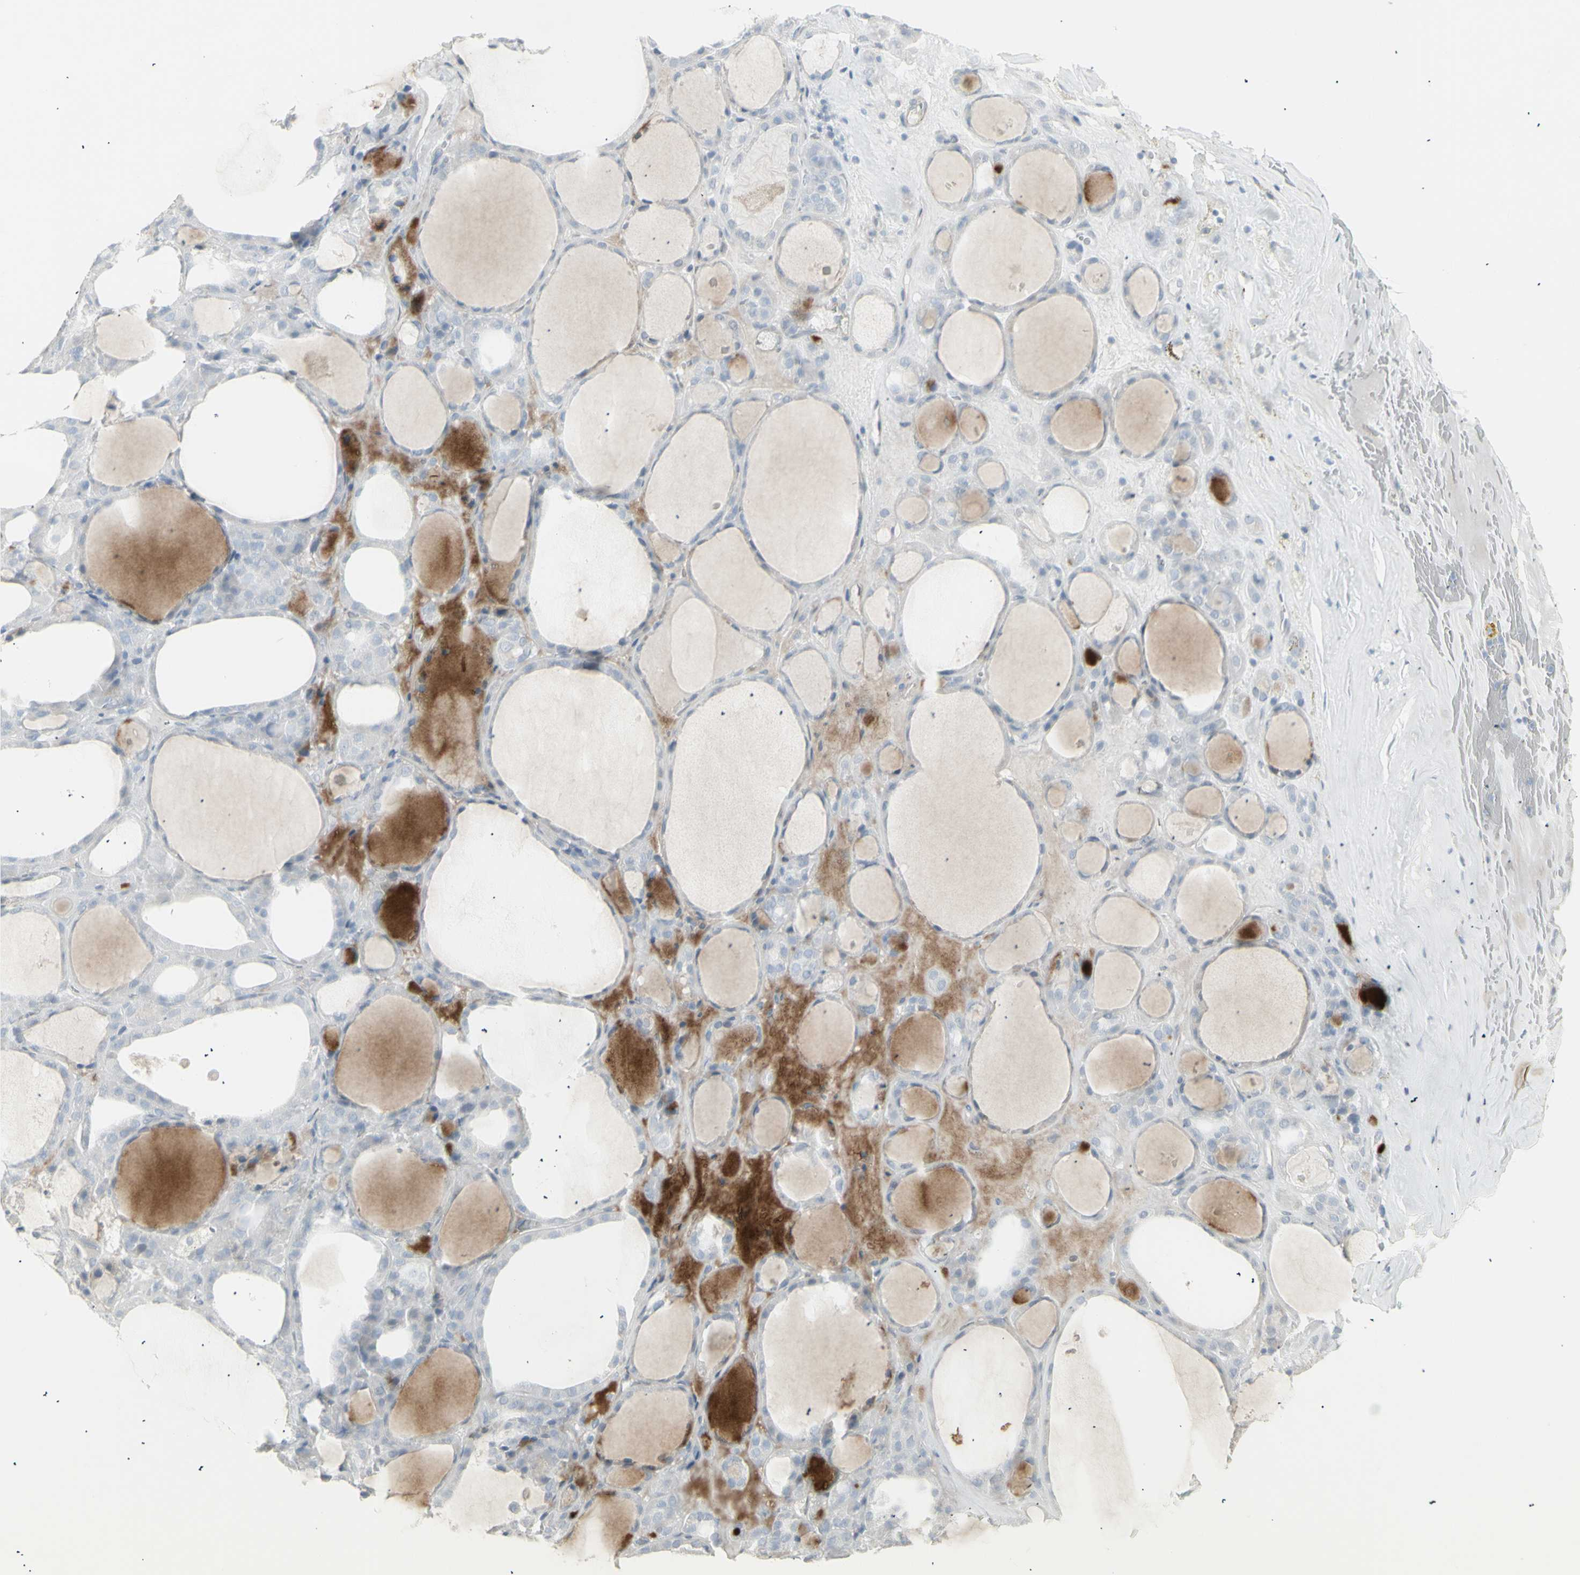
{"staining": {"intensity": "negative", "quantity": "none", "location": "none"}, "tissue": "thyroid gland", "cell_type": "Glandular cells", "image_type": "normal", "snomed": [{"axis": "morphology", "description": "Normal tissue, NOS"}, {"axis": "morphology", "description": "Carcinoma, NOS"}, {"axis": "topography", "description": "Thyroid gland"}], "caption": "Histopathology image shows no significant protein expression in glandular cells of benign thyroid gland.", "gene": "YBX2", "patient": {"sex": "female", "age": 86}}